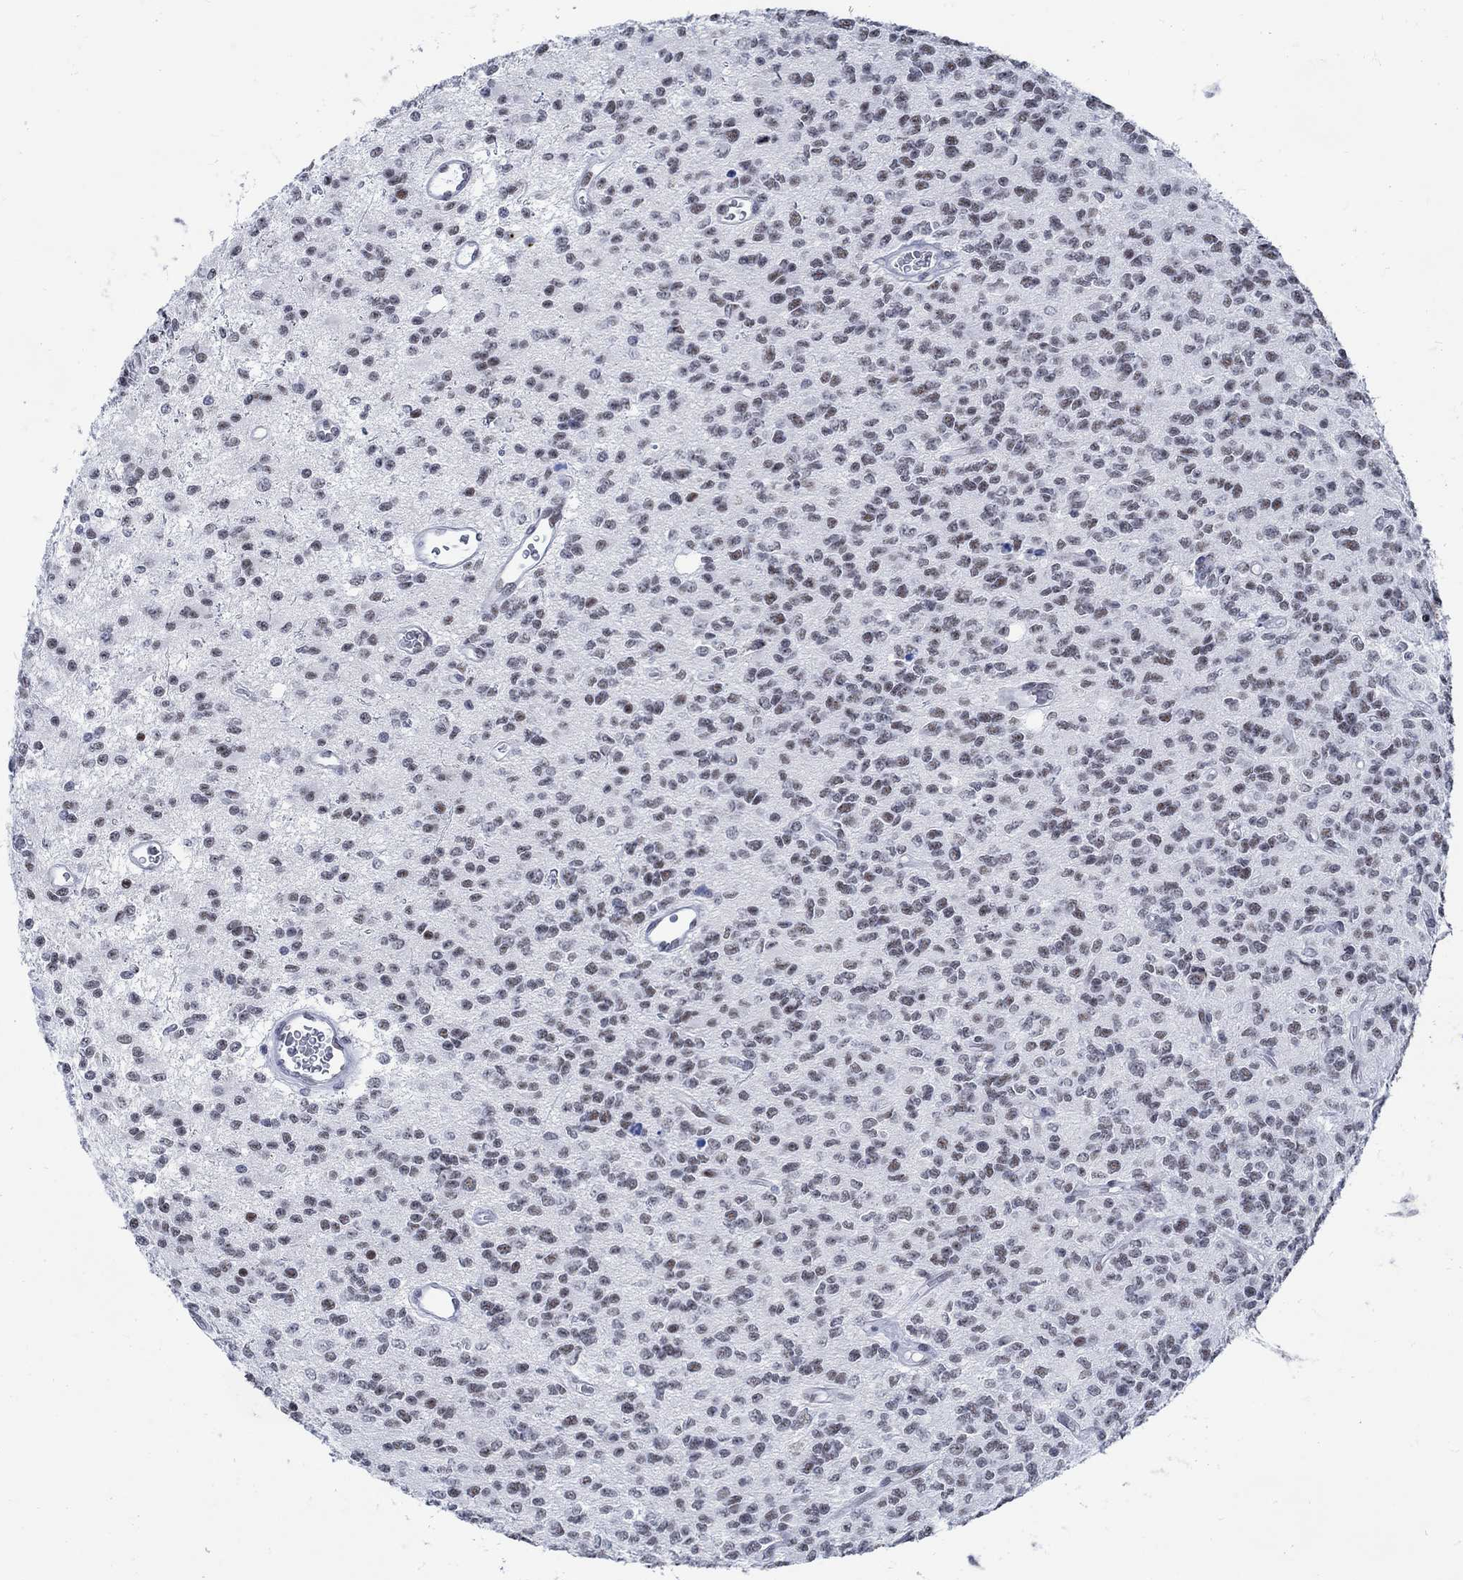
{"staining": {"intensity": "weak", "quantity": "<25%", "location": "nuclear"}, "tissue": "glioma", "cell_type": "Tumor cells", "image_type": "cancer", "snomed": [{"axis": "morphology", "description": "Glioma, malignant, Low grade"}, {"axis": "topography", "description": "Brain"}], "caption": "Human malignant low-grade glioma stained for a protein using IHC demonstrates no positivity in tumor cells.", "gene": "DLK1", "patient": {"sex": "female", "age": 45}}